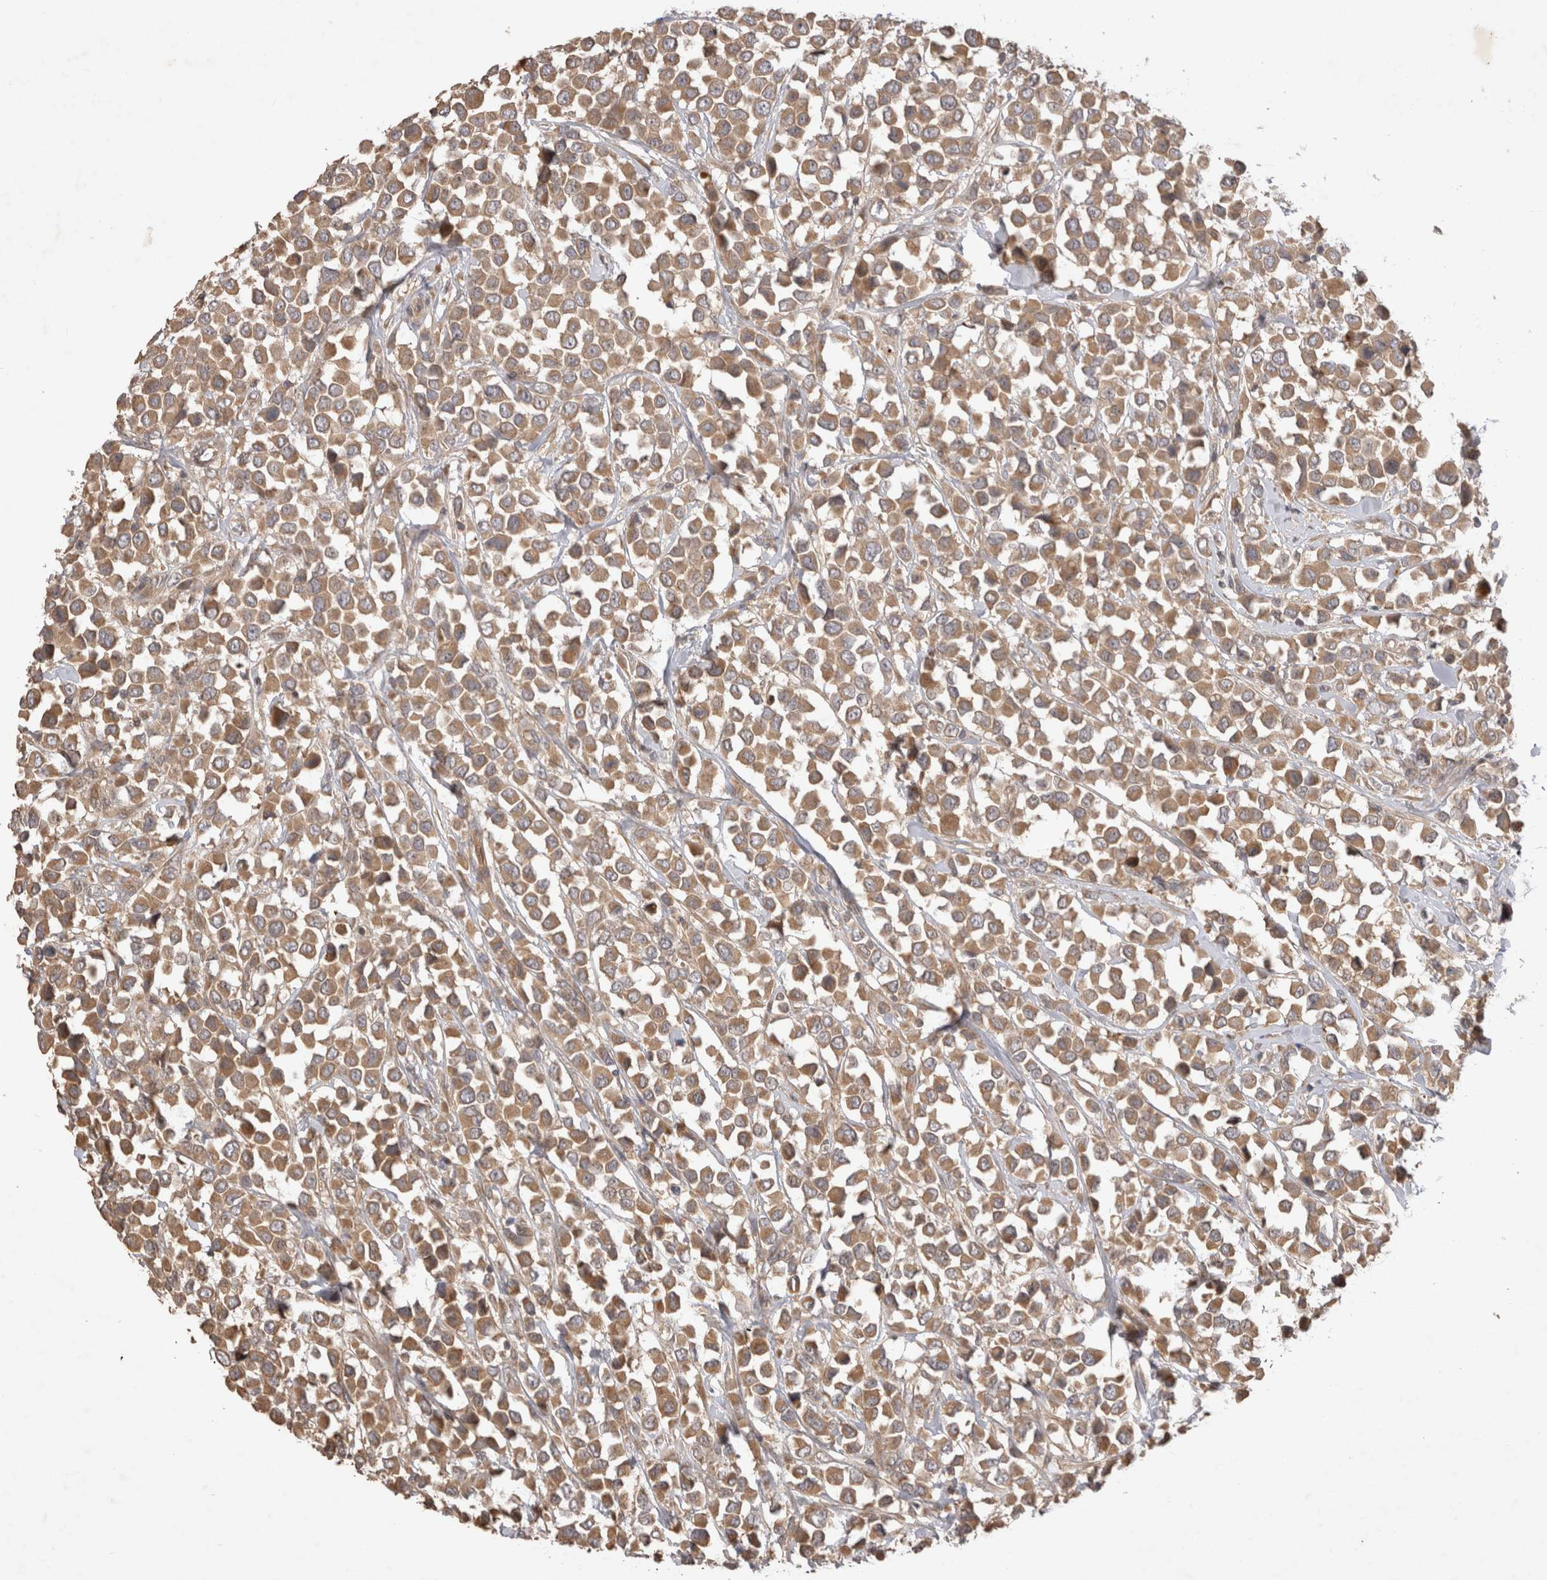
{"staining": {"intensity": "moderate", "quantity": ">75%", "location": "cytoplasmic/membranous"}, "tissue": "breast cancer", "cell_type": "Tumor cells", "image_type": "cancer", "snomed": [{"axis": "morphology", "description": "Duct carcinoma"}, {"axis": "topography", "description": "Breast"}], "caption": "Immunohistochemical staining of human breast cancer (invasive ductal carcinoma) exhibits moderate cytoplasmic/membranous protein expression in about >75% of tumor cells.", "gene": "PPP1R42", "patient": {"sex": "female", "age": 61}}